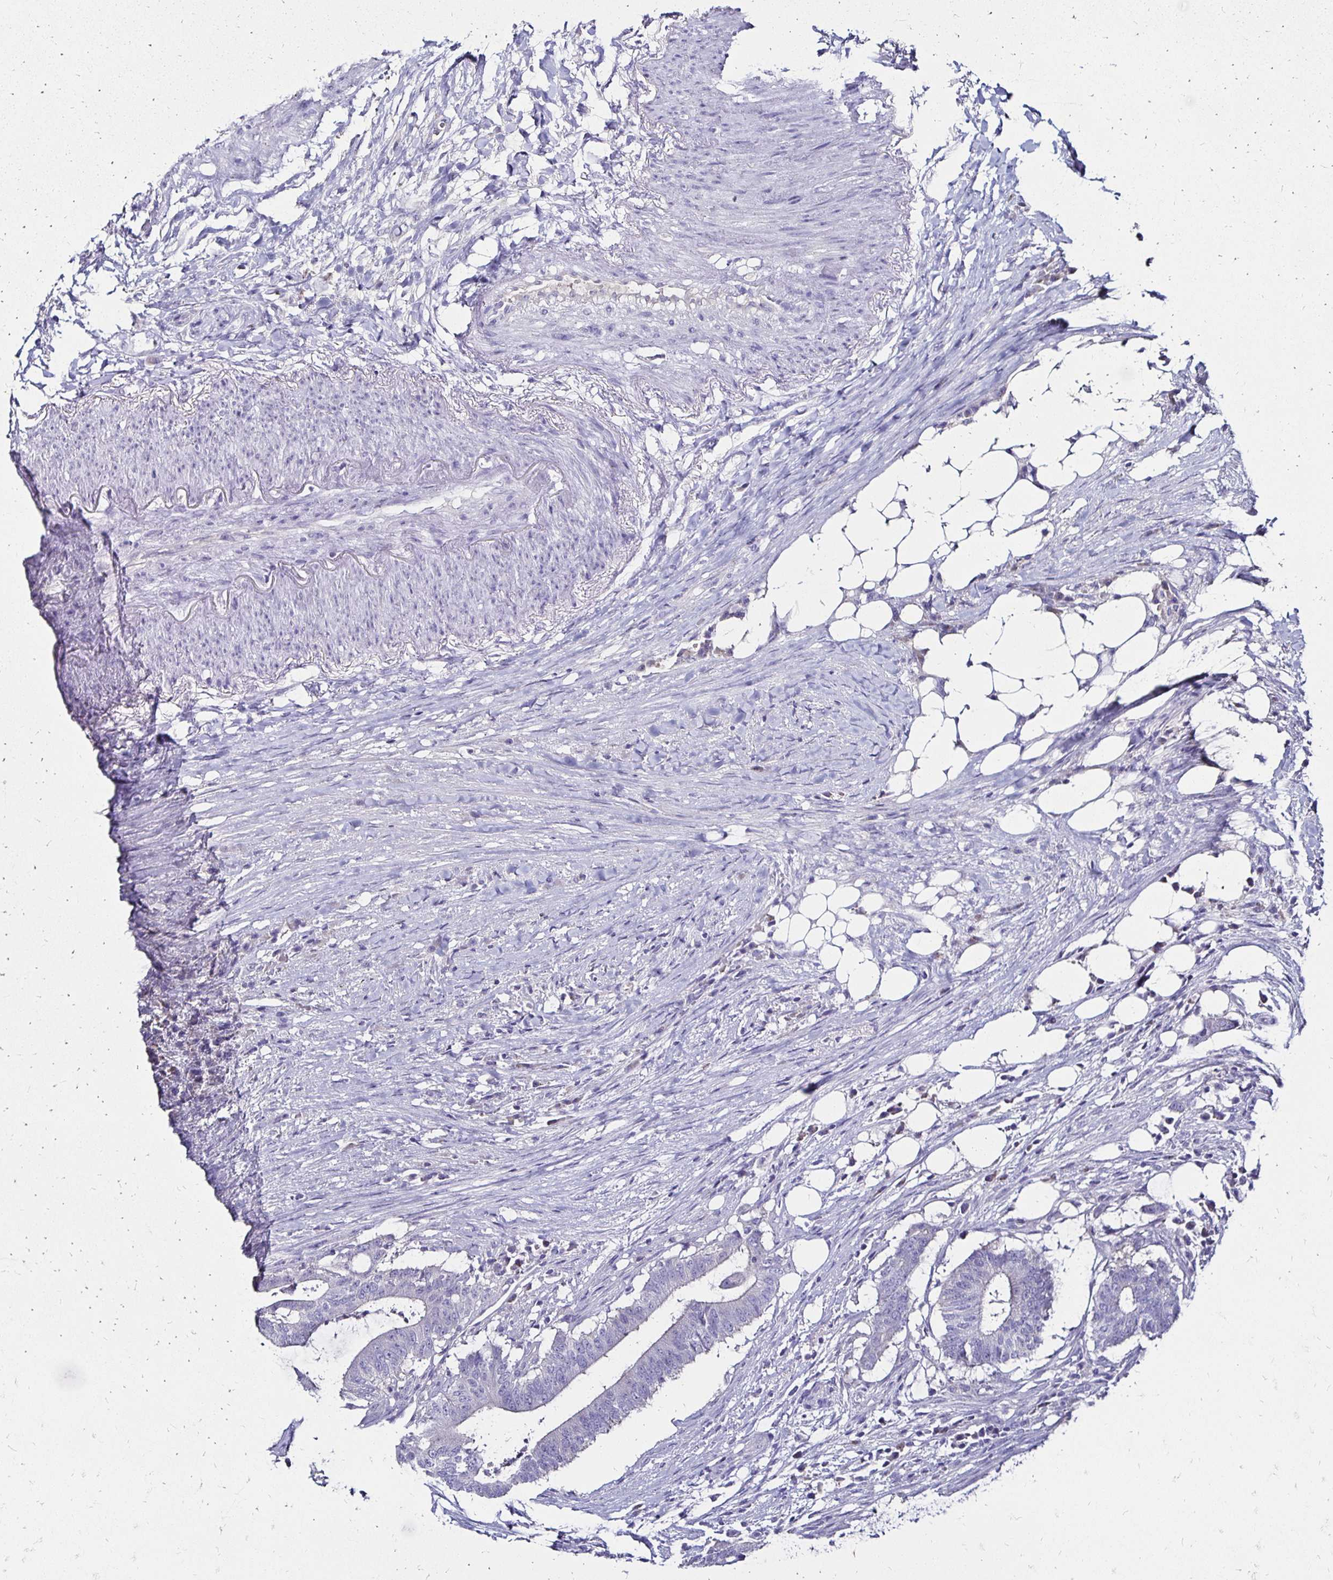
{"staining": {"intensity": "negative", "quantity": "none", "location": "none"}, "tissue": "colorectal cancer", "cell_type": "Tumor cells", "image_type": "cancer", "snomed": [{"axis": "morphology", "description": "Adenocarcinoma, NOS"}, {"axis": "topography", "description": "Colon"}], "caption": "Immunohistochemical staining of colorectal adenocarcinoma exhibits no significant positivity in tumor cells.", "gene": "KCNT1", "patient": {"sex": "female", "age": 43}}